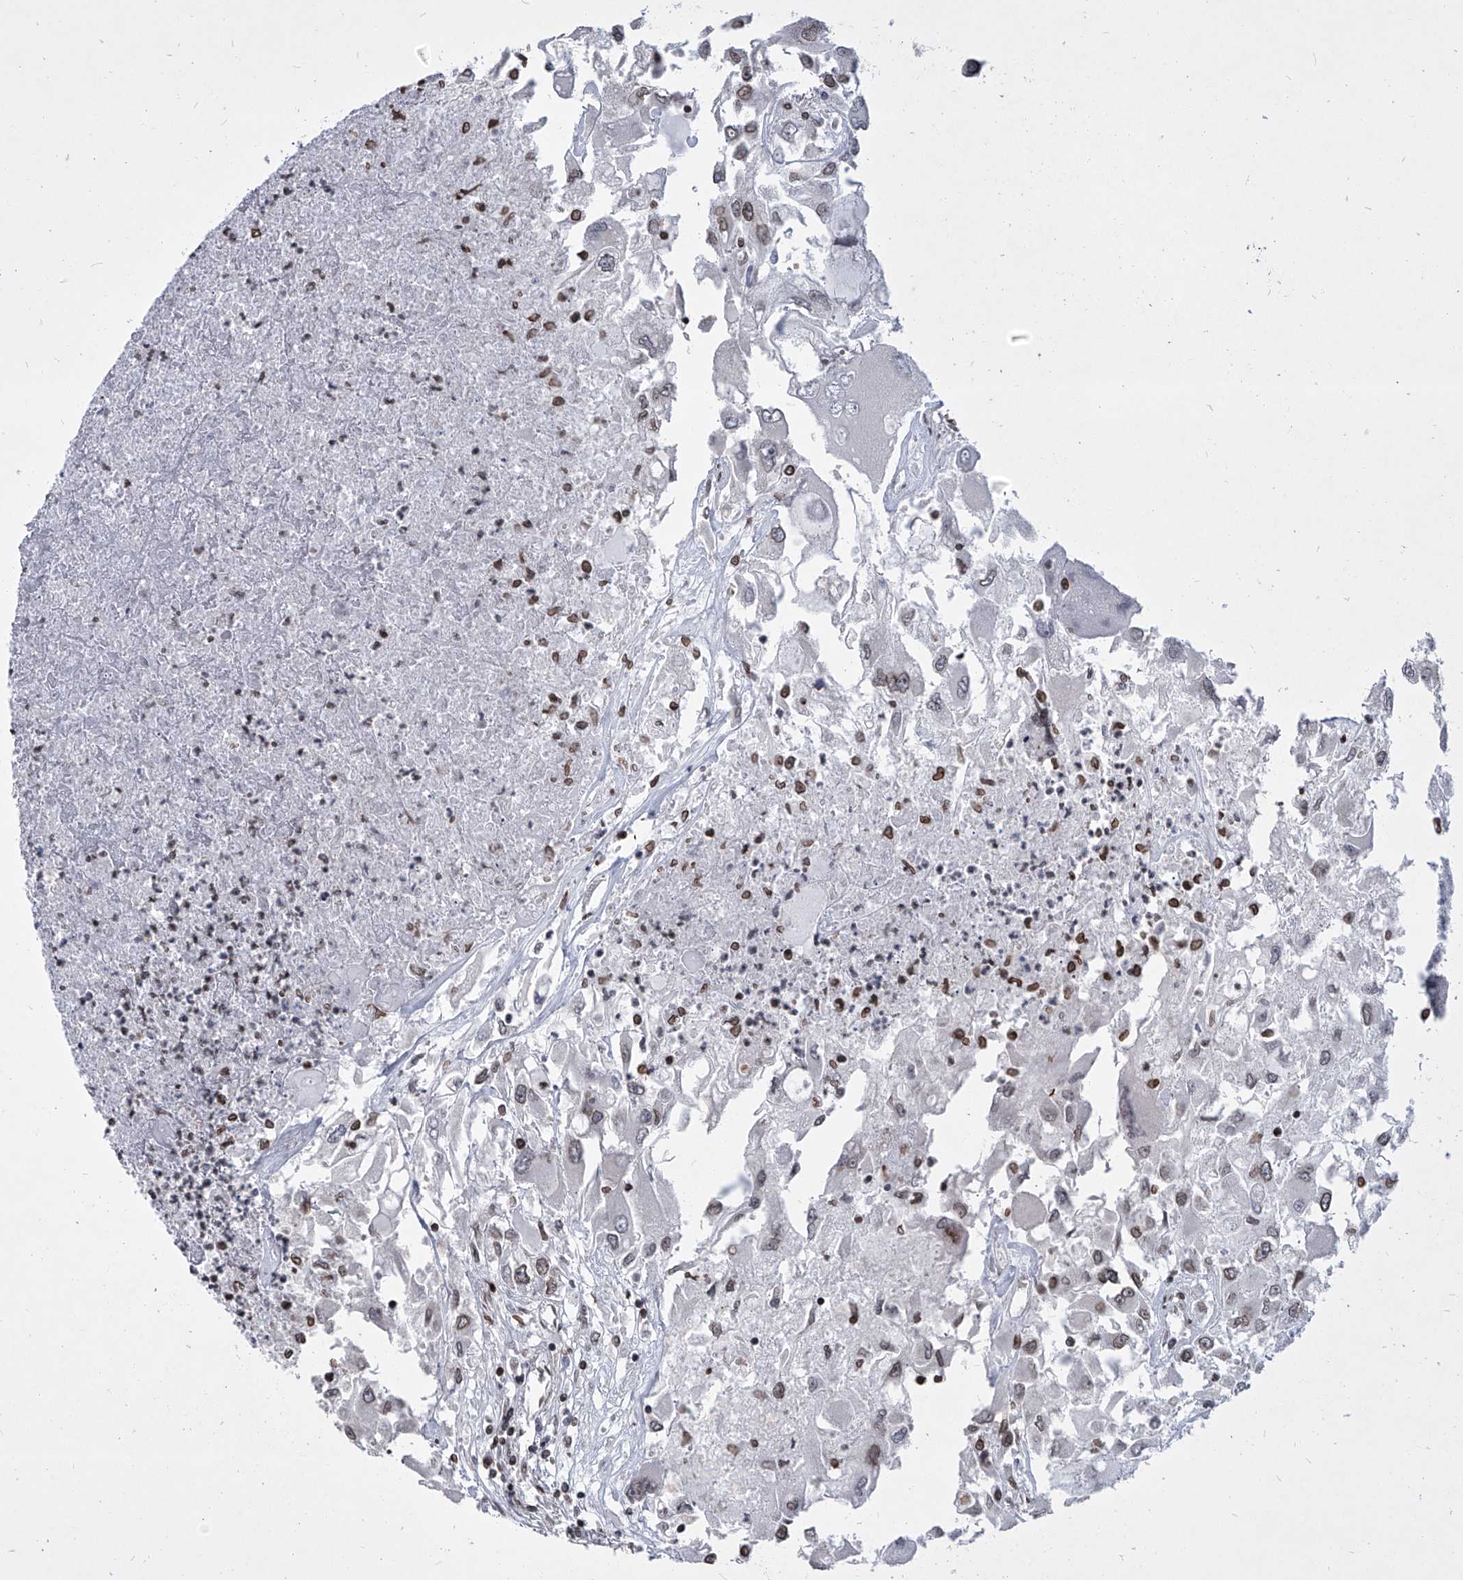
{"staining": {"intensity": "moderate", "quantity": "<25%", "location": "nuclear"}, "tissue": "renal cancer", "cell_type": "Tumor cells", "image_type": "cancer", "snomed": [{"axis": "morphology", "description": "Adenocarcinoma, NOS"}, {"axis": "topography", "description": "Kidney"}], "caption": "Moderate nuclear protein expression is seen in about <25% of tumor cells in renal cancer. The staining is performed using DAB (3,3'-diaminobenzidine) brown chromogen to label protein expression. The nuclei are counter-stained blue using hematoxylin.", "gene": "PPIL4", "patient": {"sex": "female", "age": 52}}